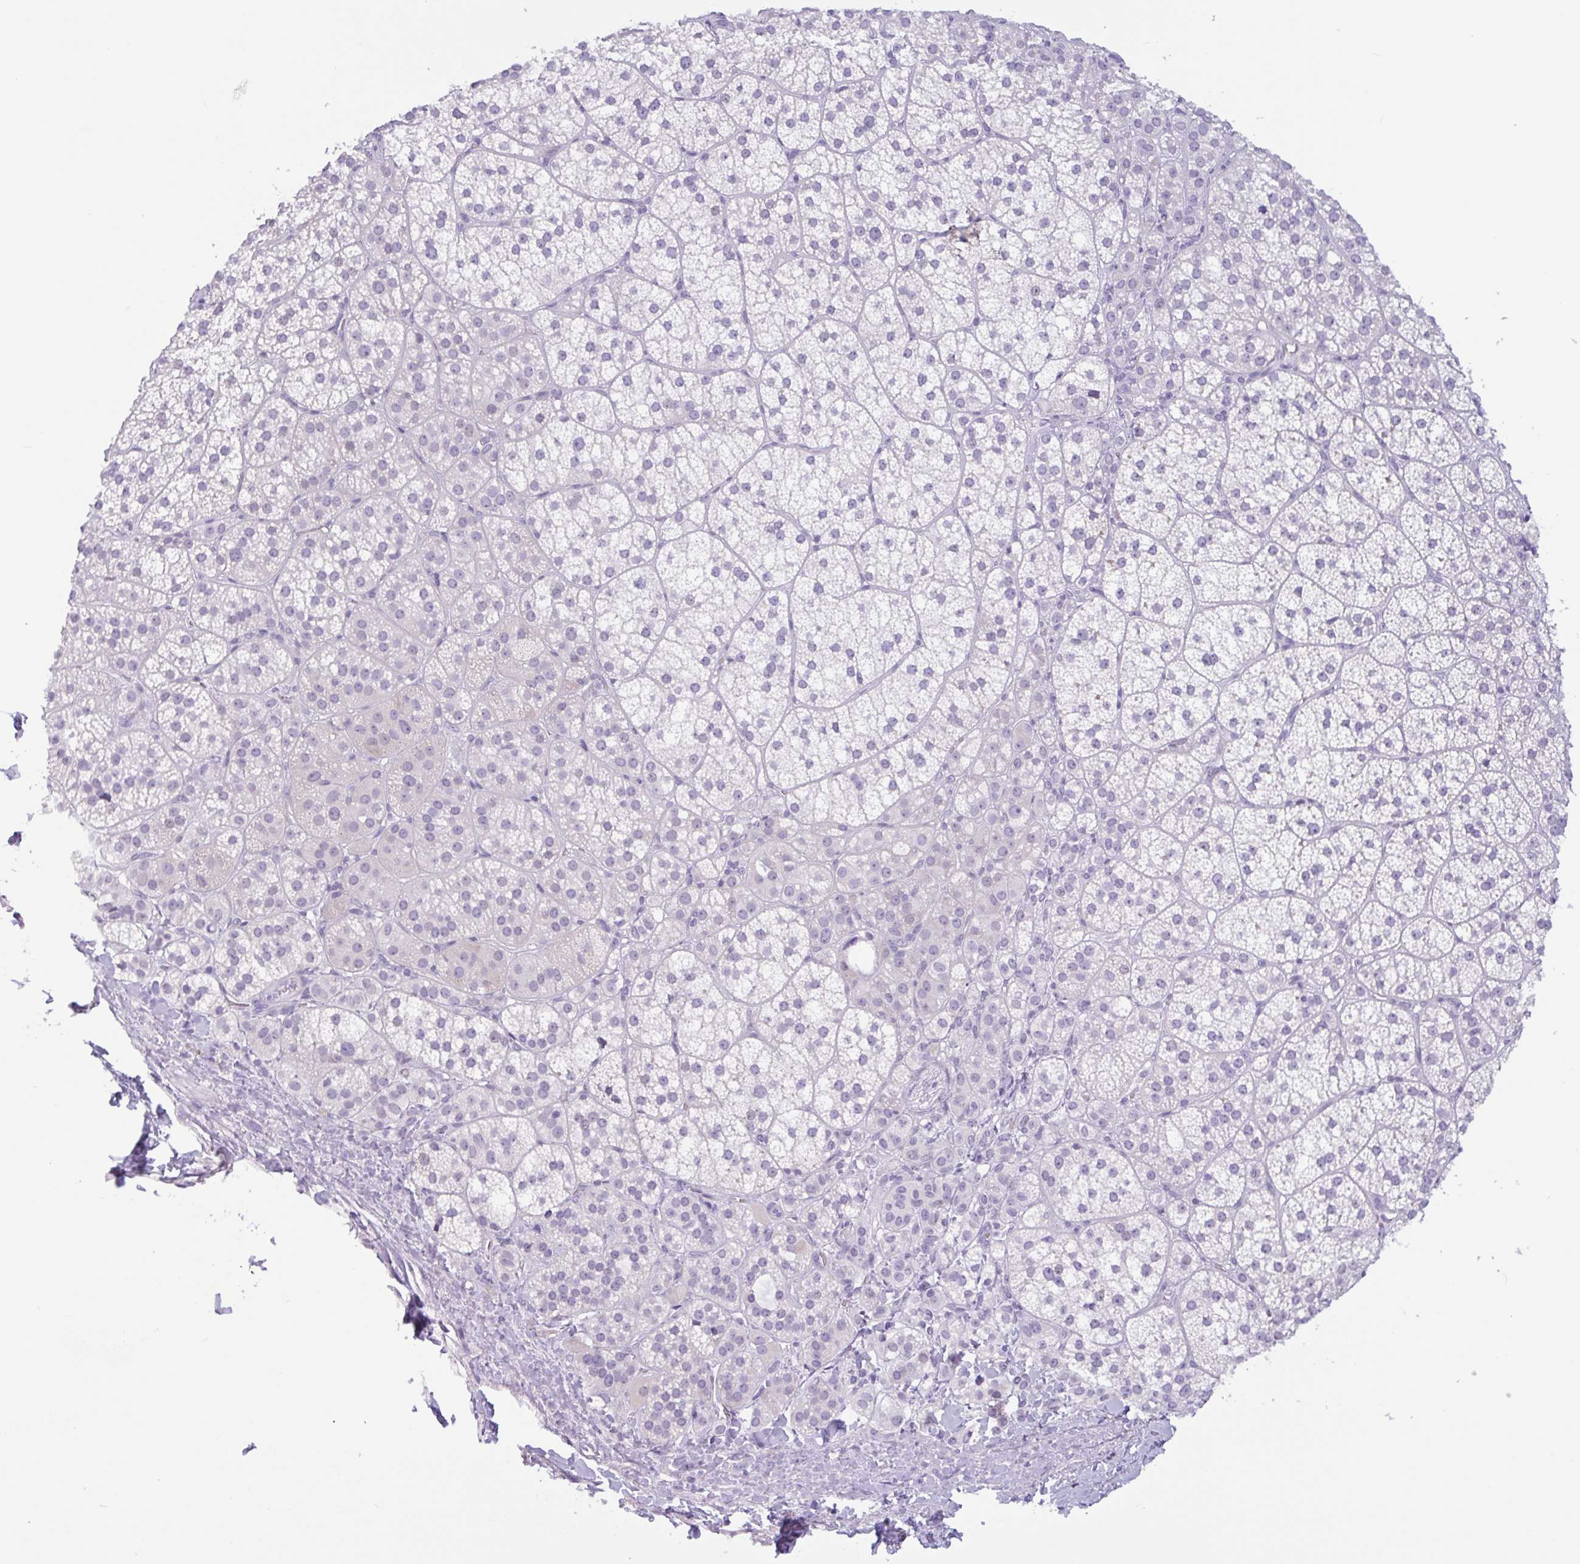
{"staining": {"intensity": "negative", "quantity": "none", "location": "none"}, "tissue": "adrenal gland", "cell_type": "Glandular cells", "image_type": "normal", "snomed": [{"axis": "morphology", "description": "Normal tissue, NOS"}, {"axis": "topography", "description": "Adrenal gland"}], "caption": "This photomicrograph is of normal adrenal gland stained with immunohistochemistry to label a protein in brown with the nuclei are counter-stained blue. There is no positivity in glandular cells. The staining was performed using DAB (3,3'-diaminobenzidine) to visualize the protein expression in brown, while the nuclei were stained in blue with hematoxylin (Magnification: 20x).", "gene": "CTSE", "patient": {"sex": "female", "age": 60}}